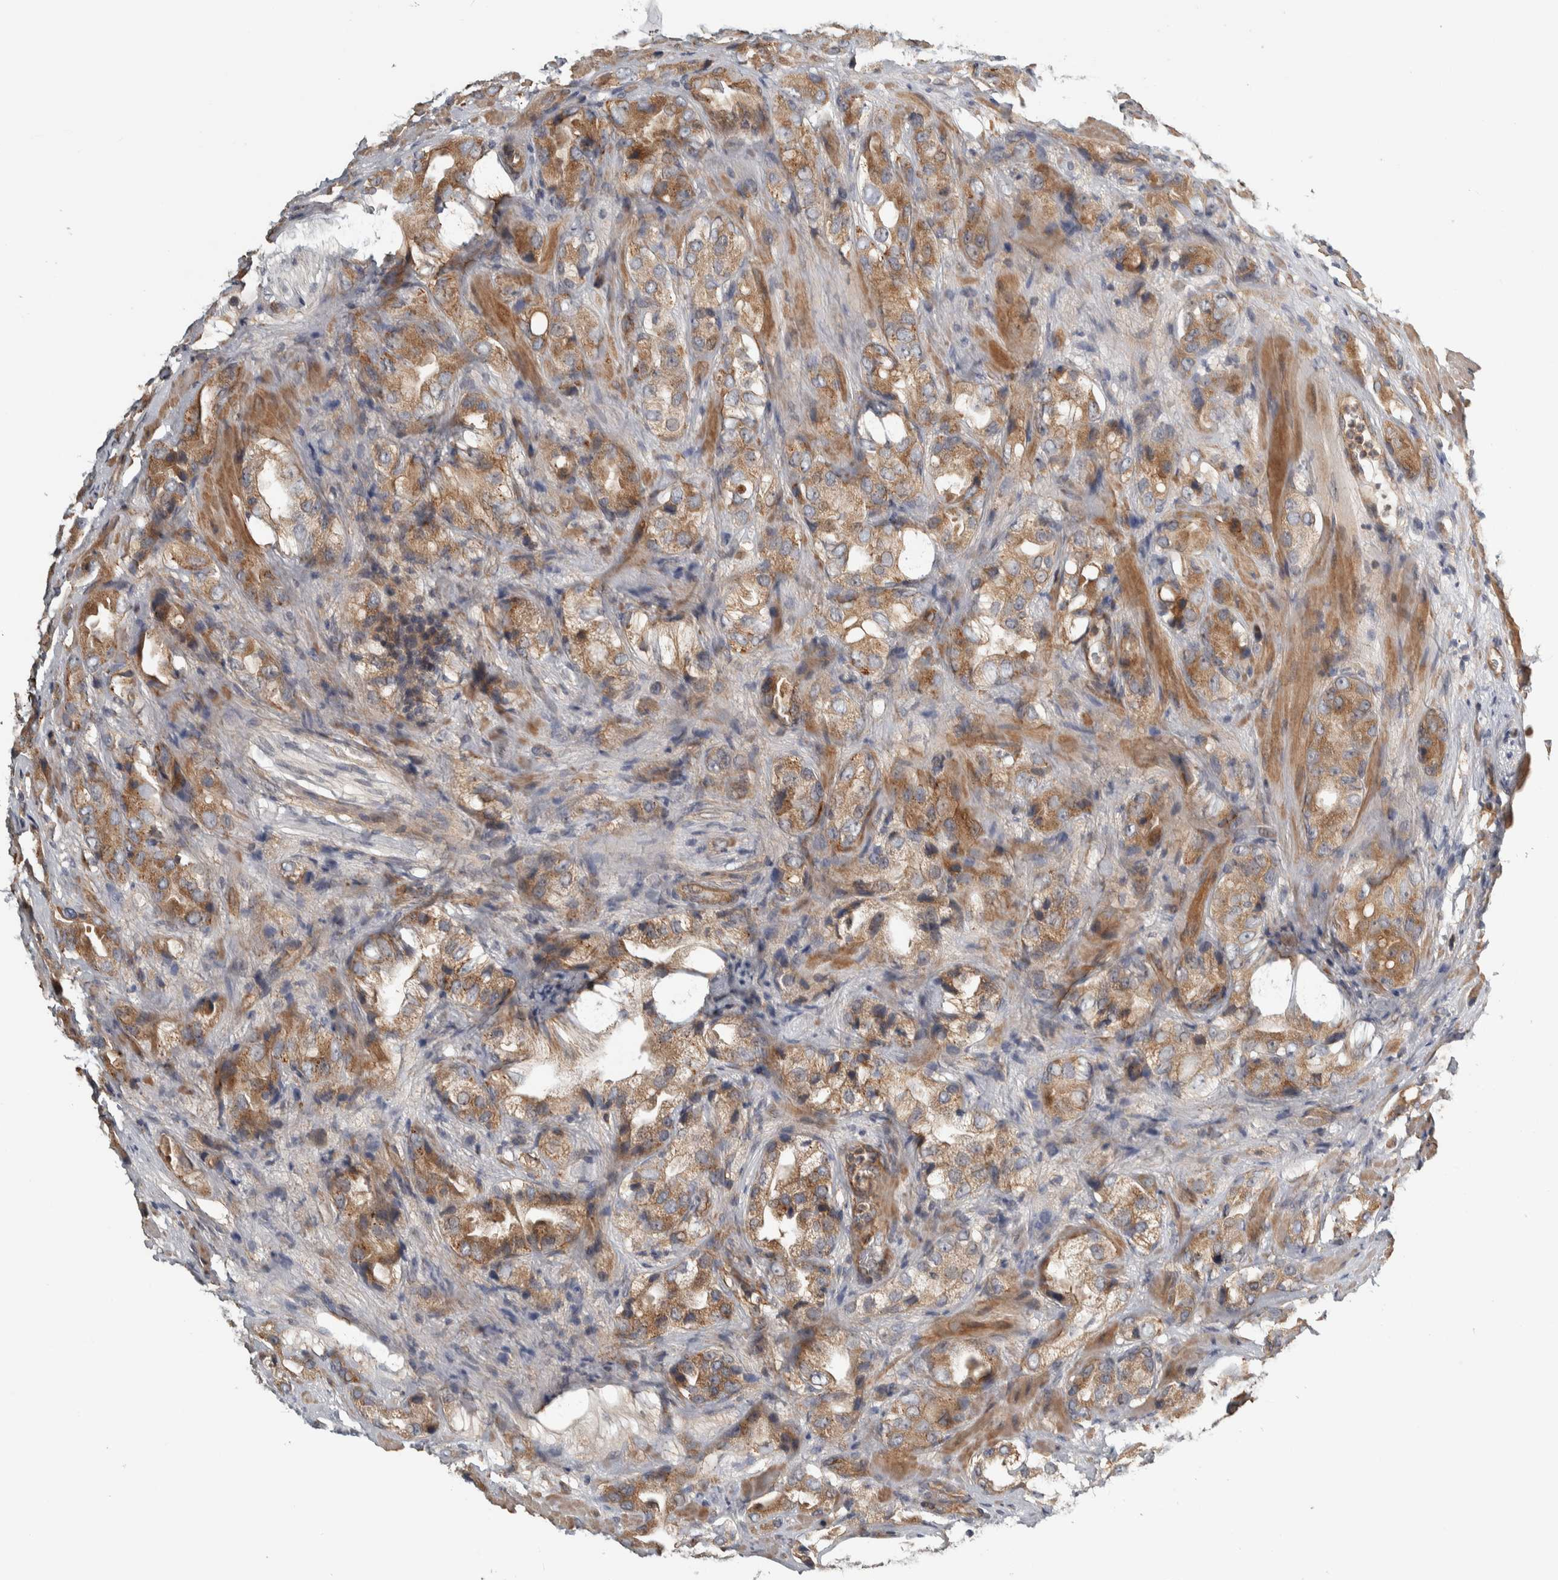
{"staining": {"intensity": "weak", "quantity": ">75%", "location": "cytoplasmic/membranous"}, "tissue": "prostate cancer", "cell_type": "Tumor cells", "image_type": "cancer", "snomed": [{"axis": "morphology", "description": "Adenocarcinoma, High grade"}, {"axis": "topography", "description": "Prostate"}], "caption": "About >75% of tumor cells in prostate cancer (adenocarcinoma (high-grade)) reveal weak cytoplasmic/membranous protein staining as visualized by brown immunohistochemical staining.", "gene": "TBC1D31", "patient": {"sex": "male", "age": 63}}